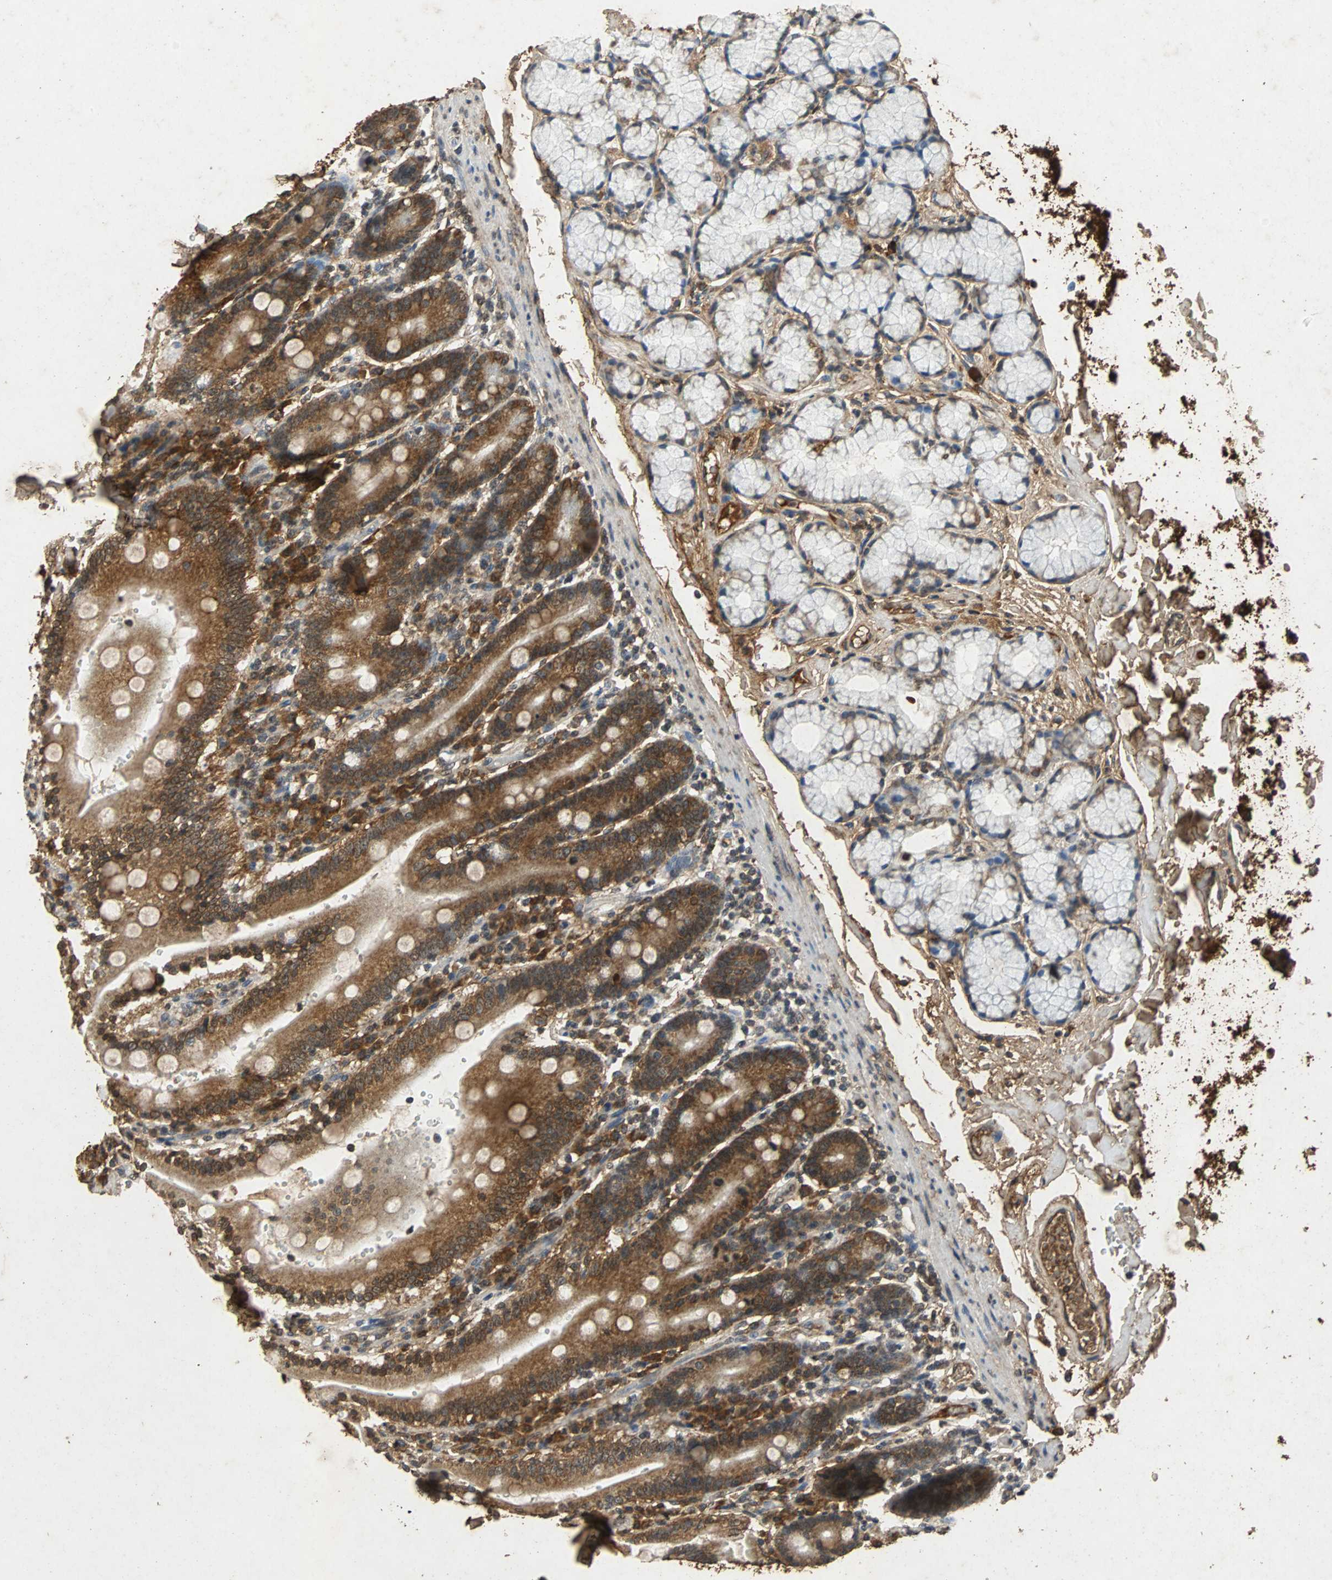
{"staining": {"intensity": "strong", "quantity": ">75%", "location": "cytoplasmic/membranous"}, "tissue": "duodenum", "cell_type": "Glandular cells", "image_type": "normal", "snomed": [{"axis": "morphology", "description": "Normal tissue, NOS"}, {"axis": "topography", "description": "Small intestine, NOS"}], "caption": "Glandular cells exhibit high levels of strong cytoplasmic/membranous positivity in approximately >75% of cells in benign duodenum.", "gene": "NAA10", "patient": {"sex": "female", "age": 71}}